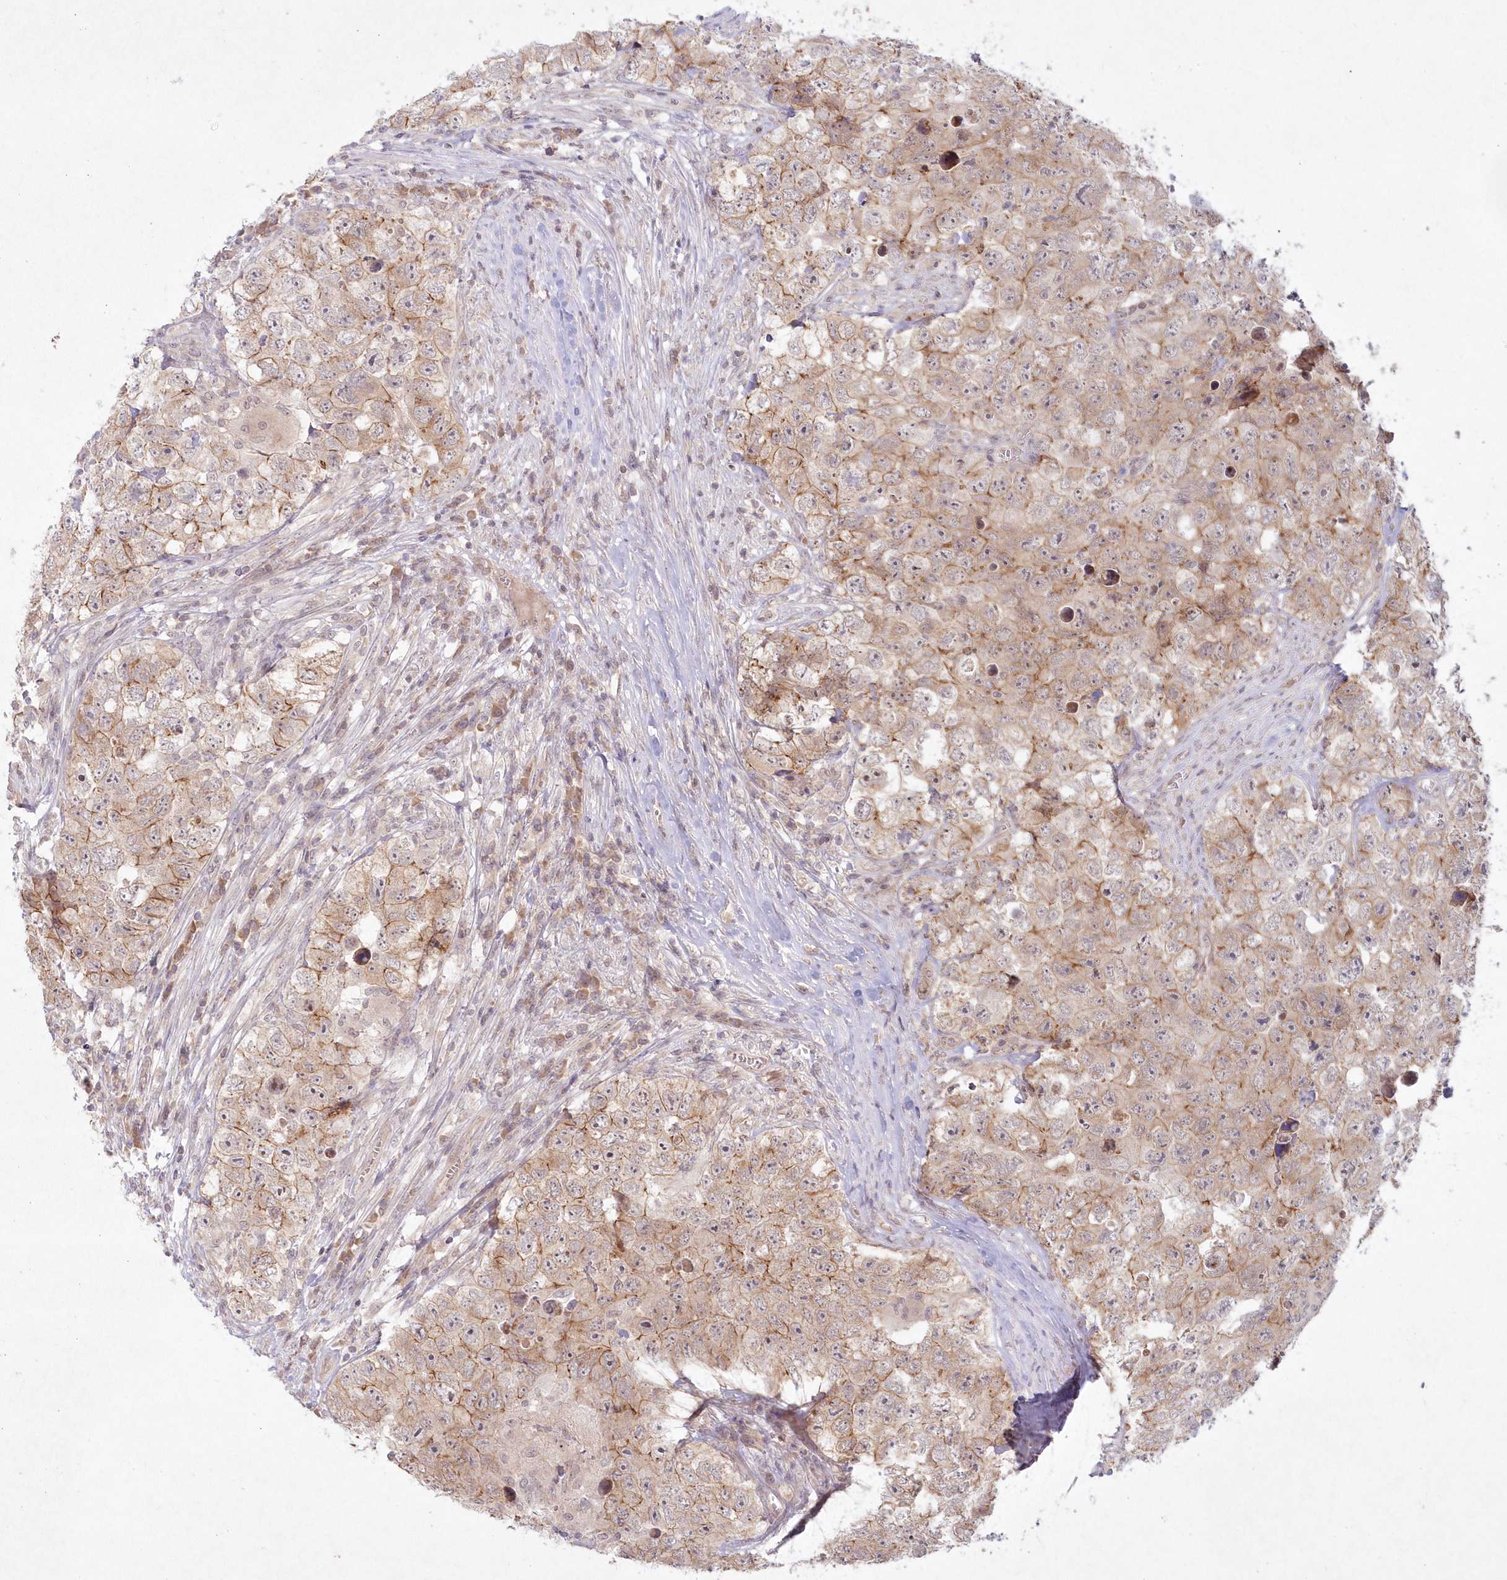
{"staining": {"intensity": "moderate", "quantity": ">75%", "location": "cytoplasmic/membranous,nuclear"}, "tissue": "testis cancer", "cell_type": "Tumor cells", "image_type": "cancer", "snomed": [{"axis": "morphology", "description": "Seminoma, NOS"}, {"axis": "morphology", "description": "Carcinoma, Embryonal, NOS"}, {"axis": "topography", "description": "Testis"}], "caption": "Tumor cells exhibit medium levels of moderate cytoplasmic/membranous and nuclear staining in approximately >75% of cells in testis cancer.", "gene": "TOGARAM2", "patient": {"sex": "male", "age": 43}}